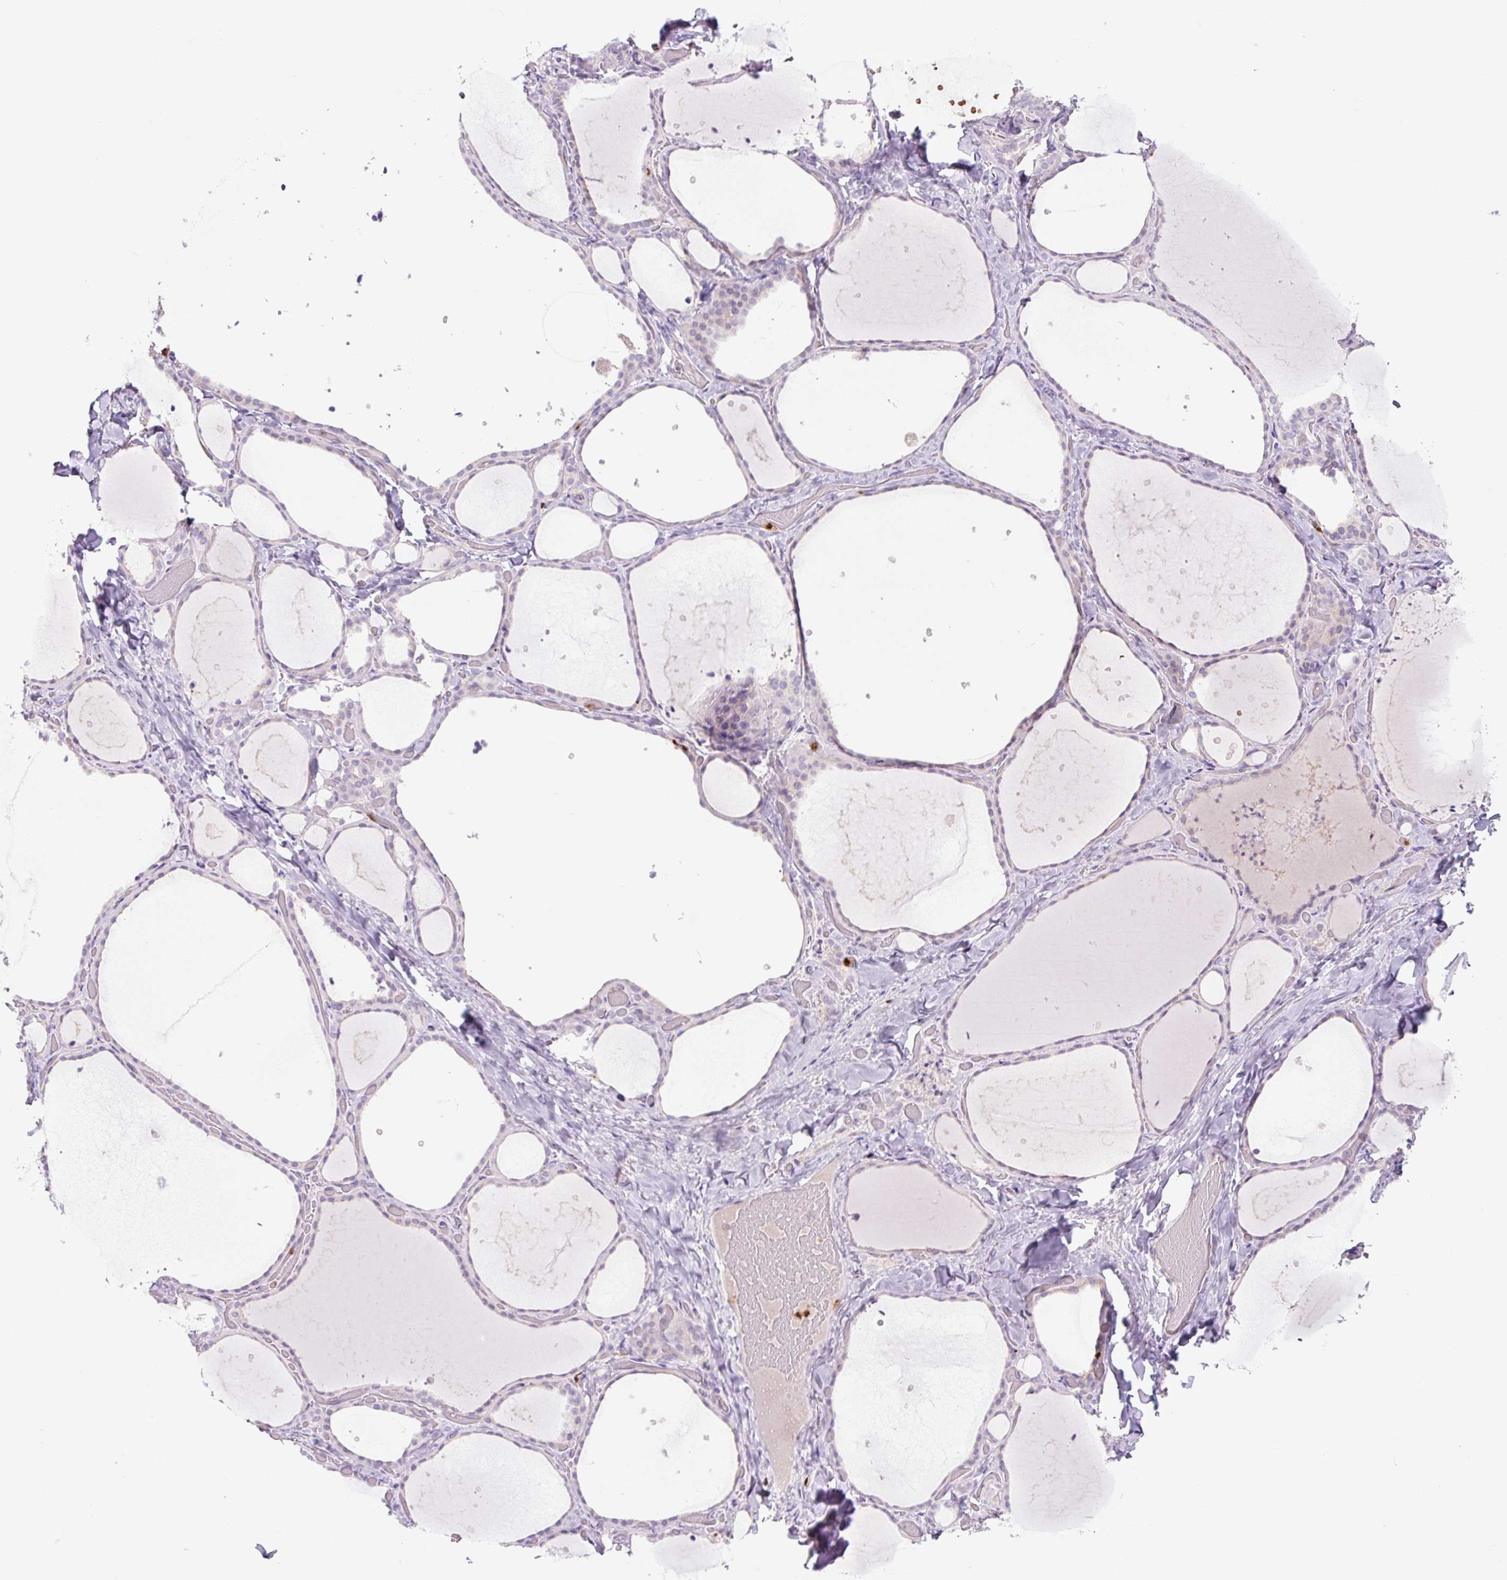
{"staining": {"intensity": "weak", "quantity": "<25%", "location": "cytoplasmic/membranous"}, "tissue": "thyroid gland", "cell_type": "Glandular cells", "image_type": "normal", "snomed": [{"axis": "morphology", "description": "Normal tissue, NOS"}, {"axis": "topography", "description": "Thyroid gland"}], "caption": "Immunohistochemistry of benign thyroid gland demonstrates no staining in glandular cells. (DAB immunohistochemistry (IHC) with hematoxylin counter stain).", "gene": "SPI1", "patient": {"sex": "female", "age": 36}}